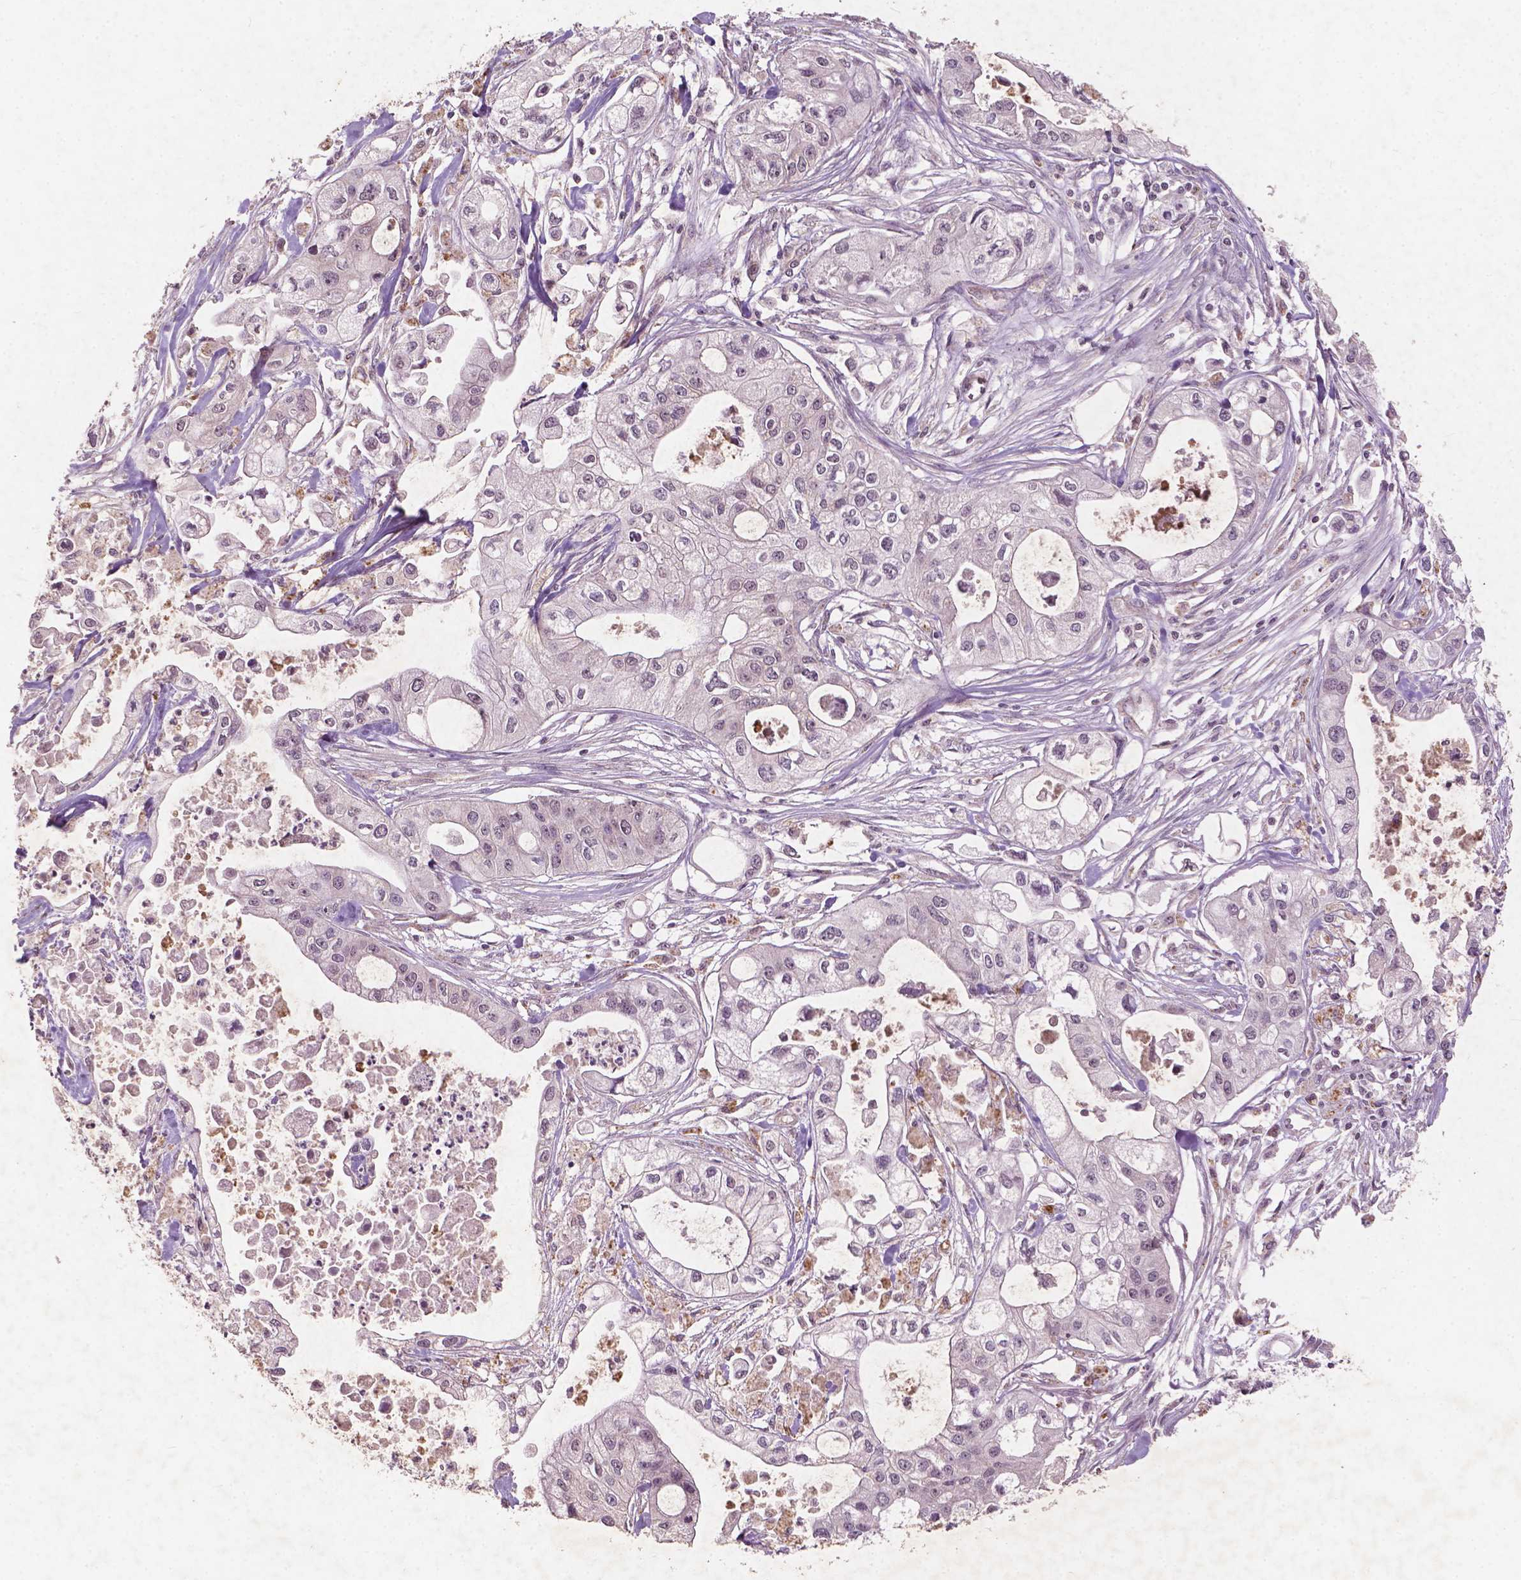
{"staining": {"intensity": "negative", "quantity": "none", "location": "none"}, "tissue": "pancreatic cancer", "cell_type": "Tumor cells", "image_type": "cancer", "snomed": [{"axis": "morphology", "description": "Adenocarcinoma, NOS"}, {"axis": "topography", "description": "Pancreas"}], "caption": "IHC of pancreatic adenocarcinoma exhibits no positivity in tumor cells. The staining was performed using DAB to visualize the protein expression in brown, while the nuclei were stained in blue with hematoxylin (Magnification: 20x).", "gene": "SMAD2", "patient": {"sex": "male", "age": 70}}